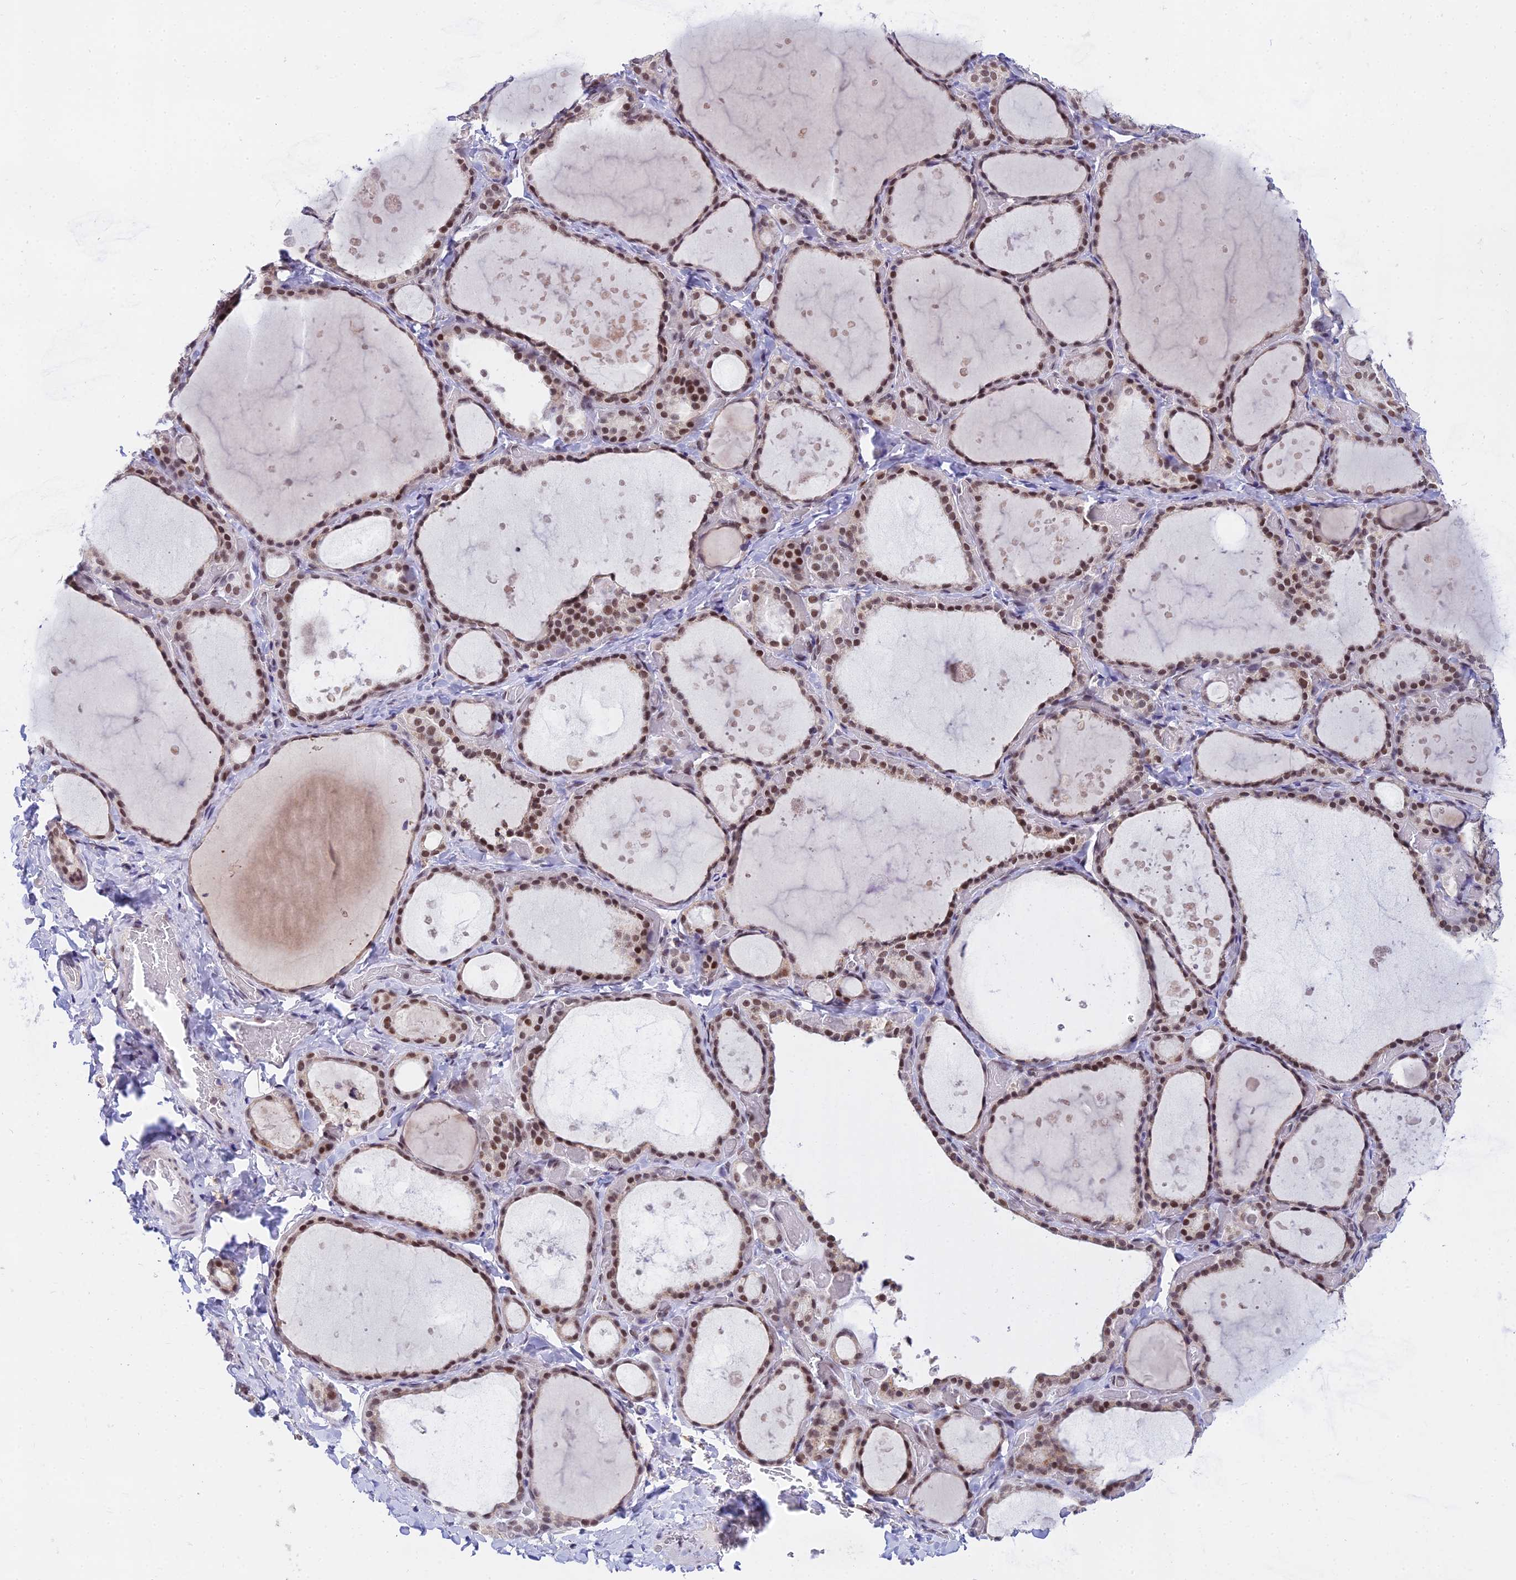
{"staining": {"intensity": "moderate", "quantity": ">75%", "location": "nuclear"}, "tissue": "thyroid gland", "cell_type": "Glandular cells", "image_type": "normal", "snomed": [{"axis": "morphology", "description": "Normal tissue, NOS"}, {"axis": "topography", "description": "Thyroid gland"}], "caption": "A high-resolution histopathology image shows immunohistochemistry (IHC) staining of unremarkable thyroid gland, which exhibits moderate nuclear expression in approximately >75% of glandular cells.", "gene": "C2orf49", "patient": {"sex": "female", "age": 44}}